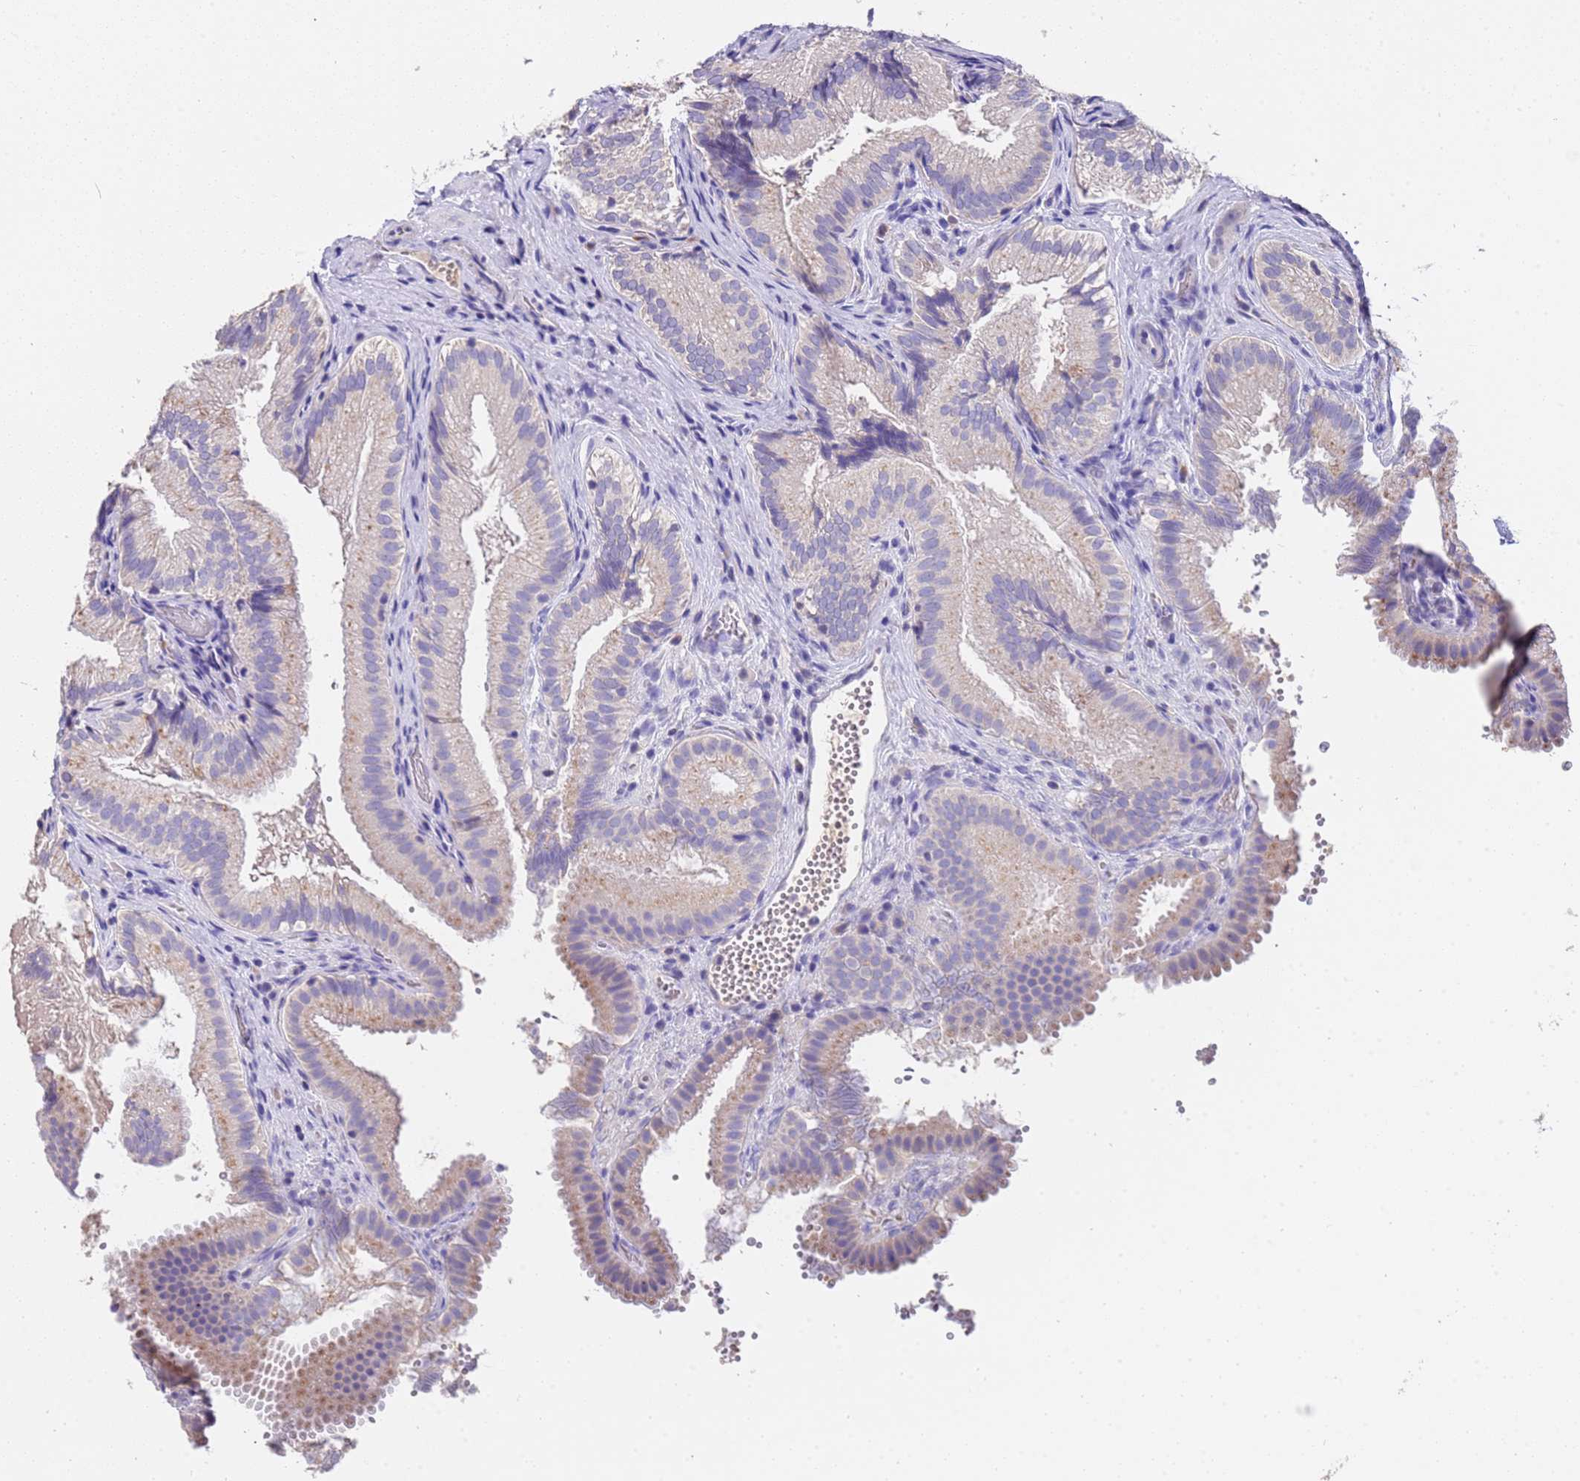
{"staining": {"intensity": "weak", "quantity": "25%-75%", "location": "cytoplasmic/membranous"}, "tissue": "gallbladder", "cell_type": "Glandular cells", "image_type": "normal", "snomed": [{"axis": "morphology", "description": "Normal tissue, NOS"}, {"axis": "topography", "description": "Gallbladder"}], "caption": "Gallbladder stained with a protein marker shows weak staining in glandular cells.", "gene": "SLC24A3", "patient": {"sex": "female", "age": 30}}